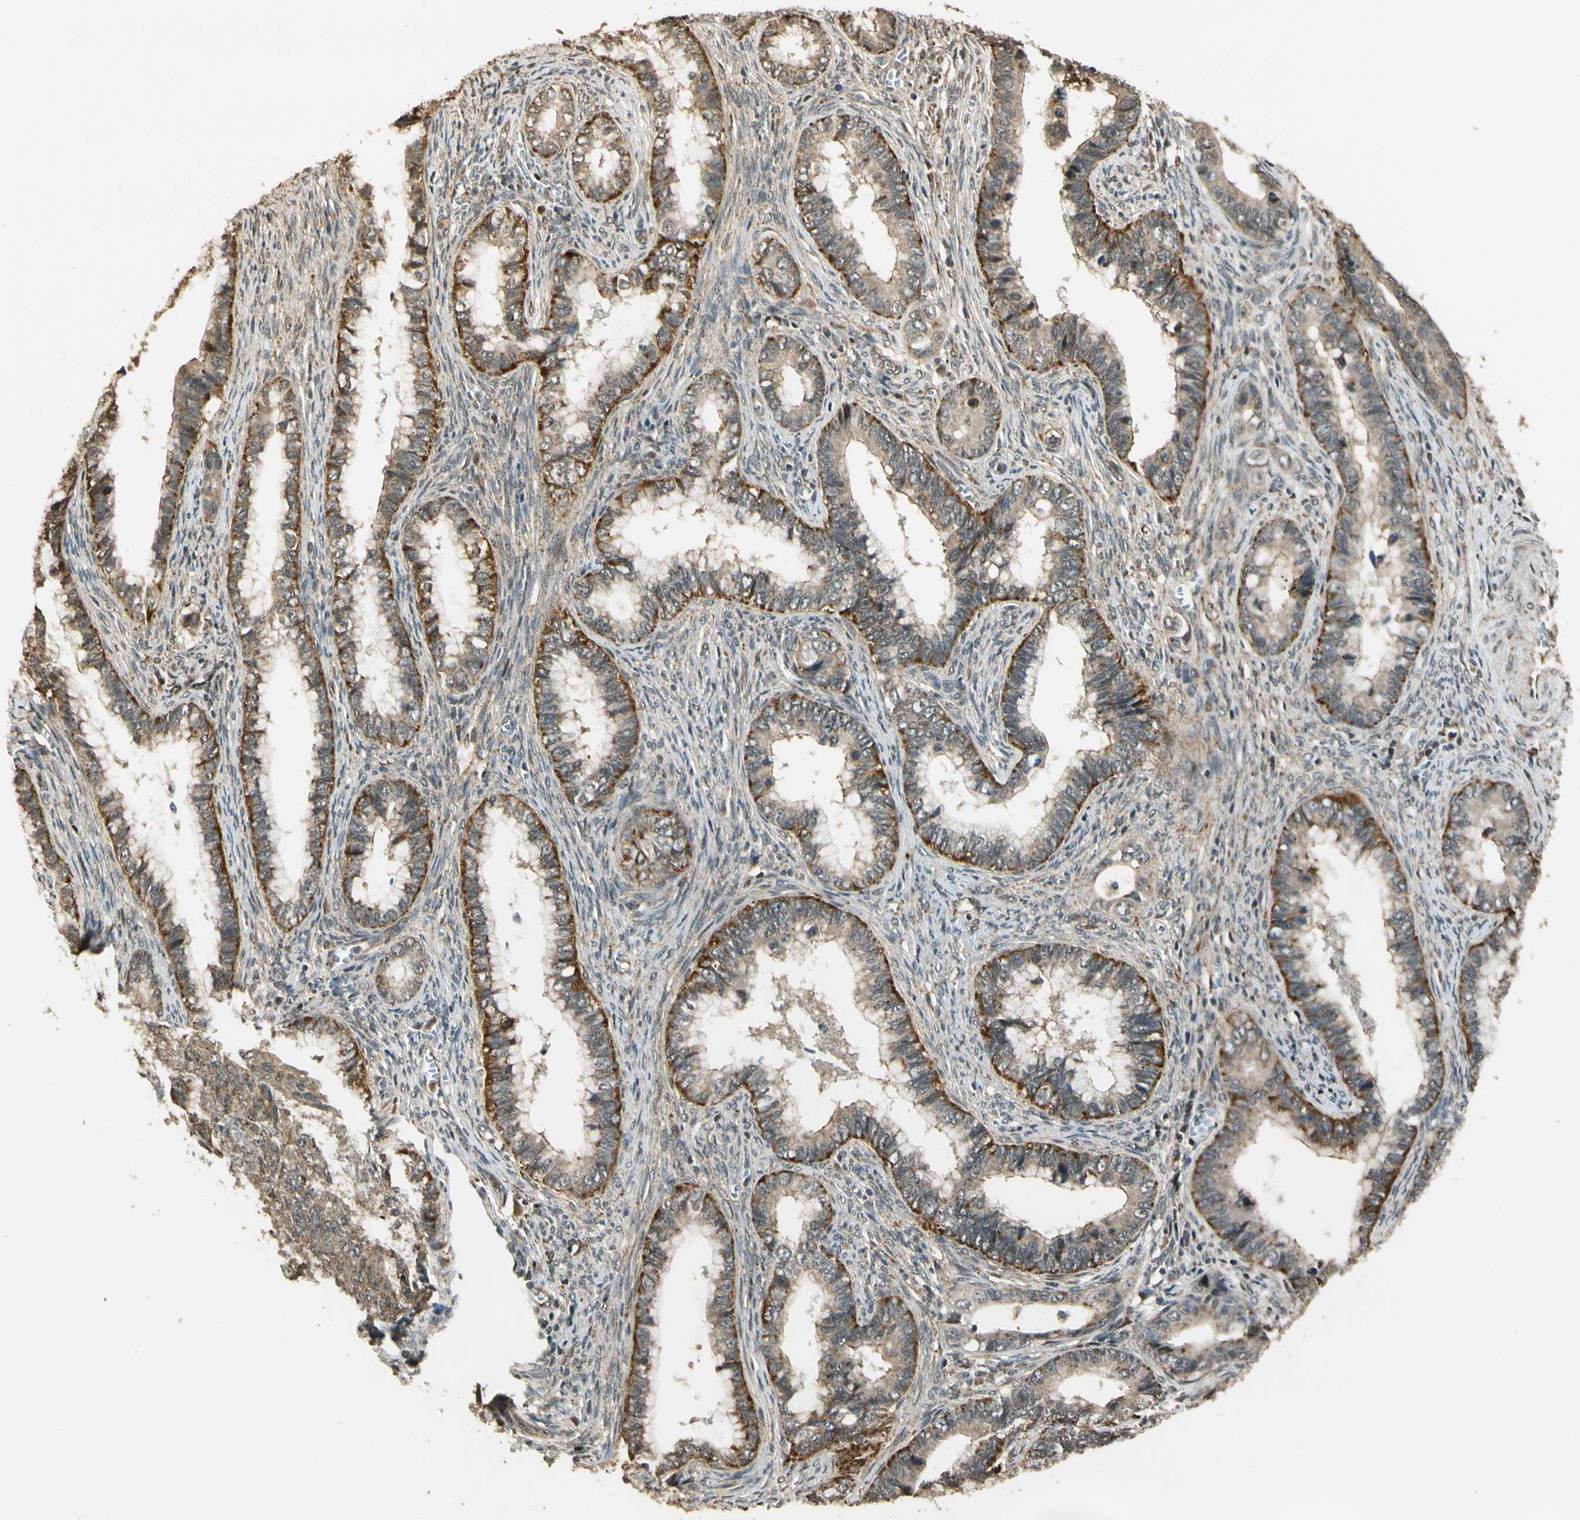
{"staining": {"intensity": "moderate", "quantity": ">75%", "location": "cytoplasmic/membranous"}, "tissue": "cervical cancer", "cell_type": "Tumor cells", "image_type": "cancer", "snomed": [{"axis": "morphology", "description": "Adenocarcinoma, NOS"}, {"axis": "topography", "description": "Cervix"}], "caption": "The image demonstrates staining of adenocarcinoma (cervical), revealing moderate cytoplasmic/membranous protein expression (brown color) within tumor cells. (IHC, brightfield microscopy, high magnification).", "gene": "LAMTOR1", "patient": {"sex": "female", "age": 44}}